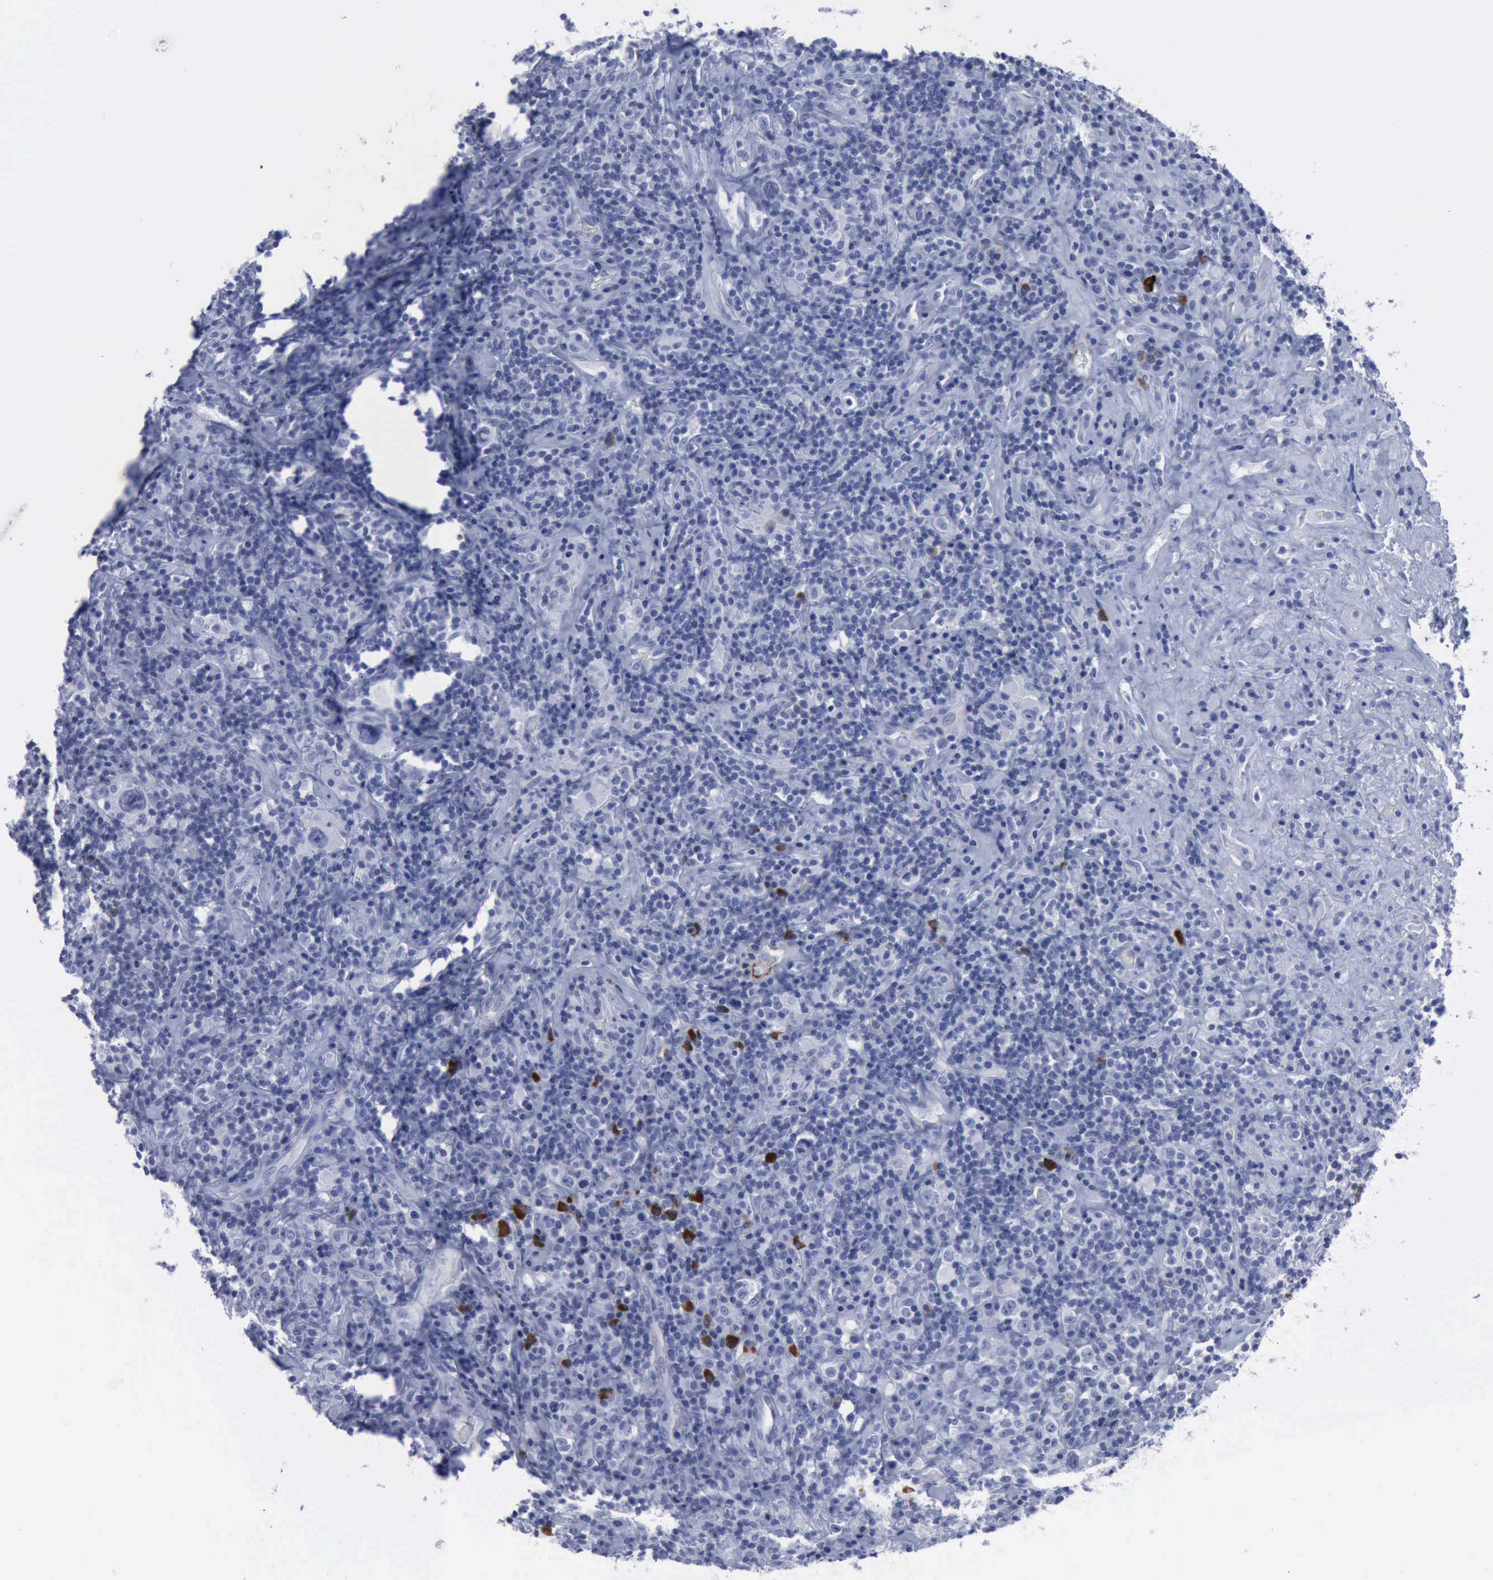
{"staining": {"intensity": "negative", "quantity": "none", "location": "none"}, "tissue": "lymphoma", "cell_type": "Tumor cells", "image_type": "cancer", "snomed": [{"axis": "morphology", "description": "Hodgkin's disease, NOS"}, {"axis": "topography", "description": "Lymph node"}], "caption": "High power microscopy micrograph of an IHC image of Hodgkin's disease, revealing no significant staining in tumor cells.", "gene": "NGFR", "patient": {"sex": "male", "age": 46}}